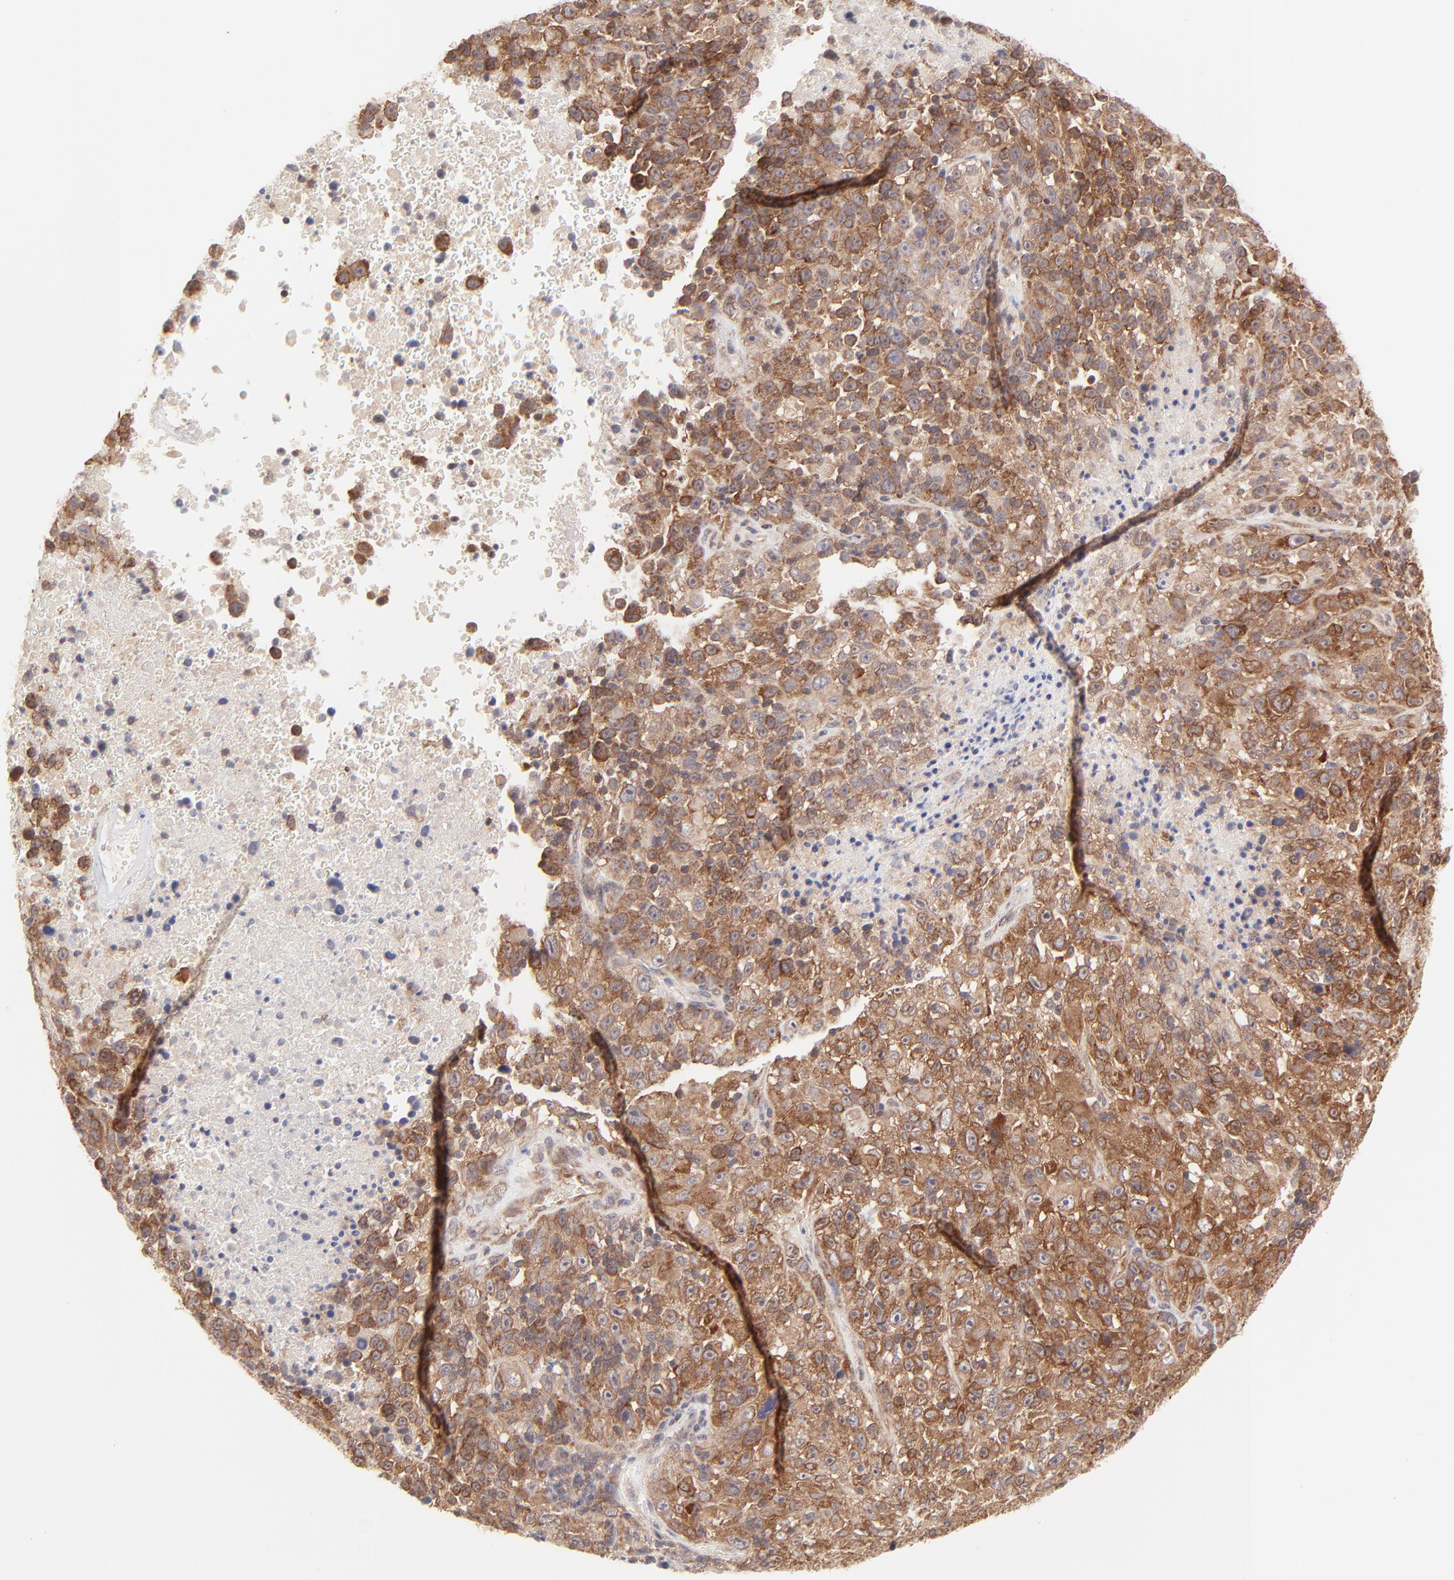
{"staining": {"intensity": "strong", "quantity": ">75%", "location": "cytoplasmic/membranous"}, "tissue": "melanoma", "cell_type": "Tumor cells", "image_type": "cancer", "snomed": [{"axis": "morphology", "description": "Malignant melanoma, Metastatic site"}, {"axis": "topography", "description": "Cerebral cortex"}], "caption": "Protein staining demonstrates strong cytoplasmic/membranous staining in about >75% of tumor cells in malignant melanoma (metastatic site).", "gene": "TNRC6B", "patient": {"sex": "female", "age": 52}}